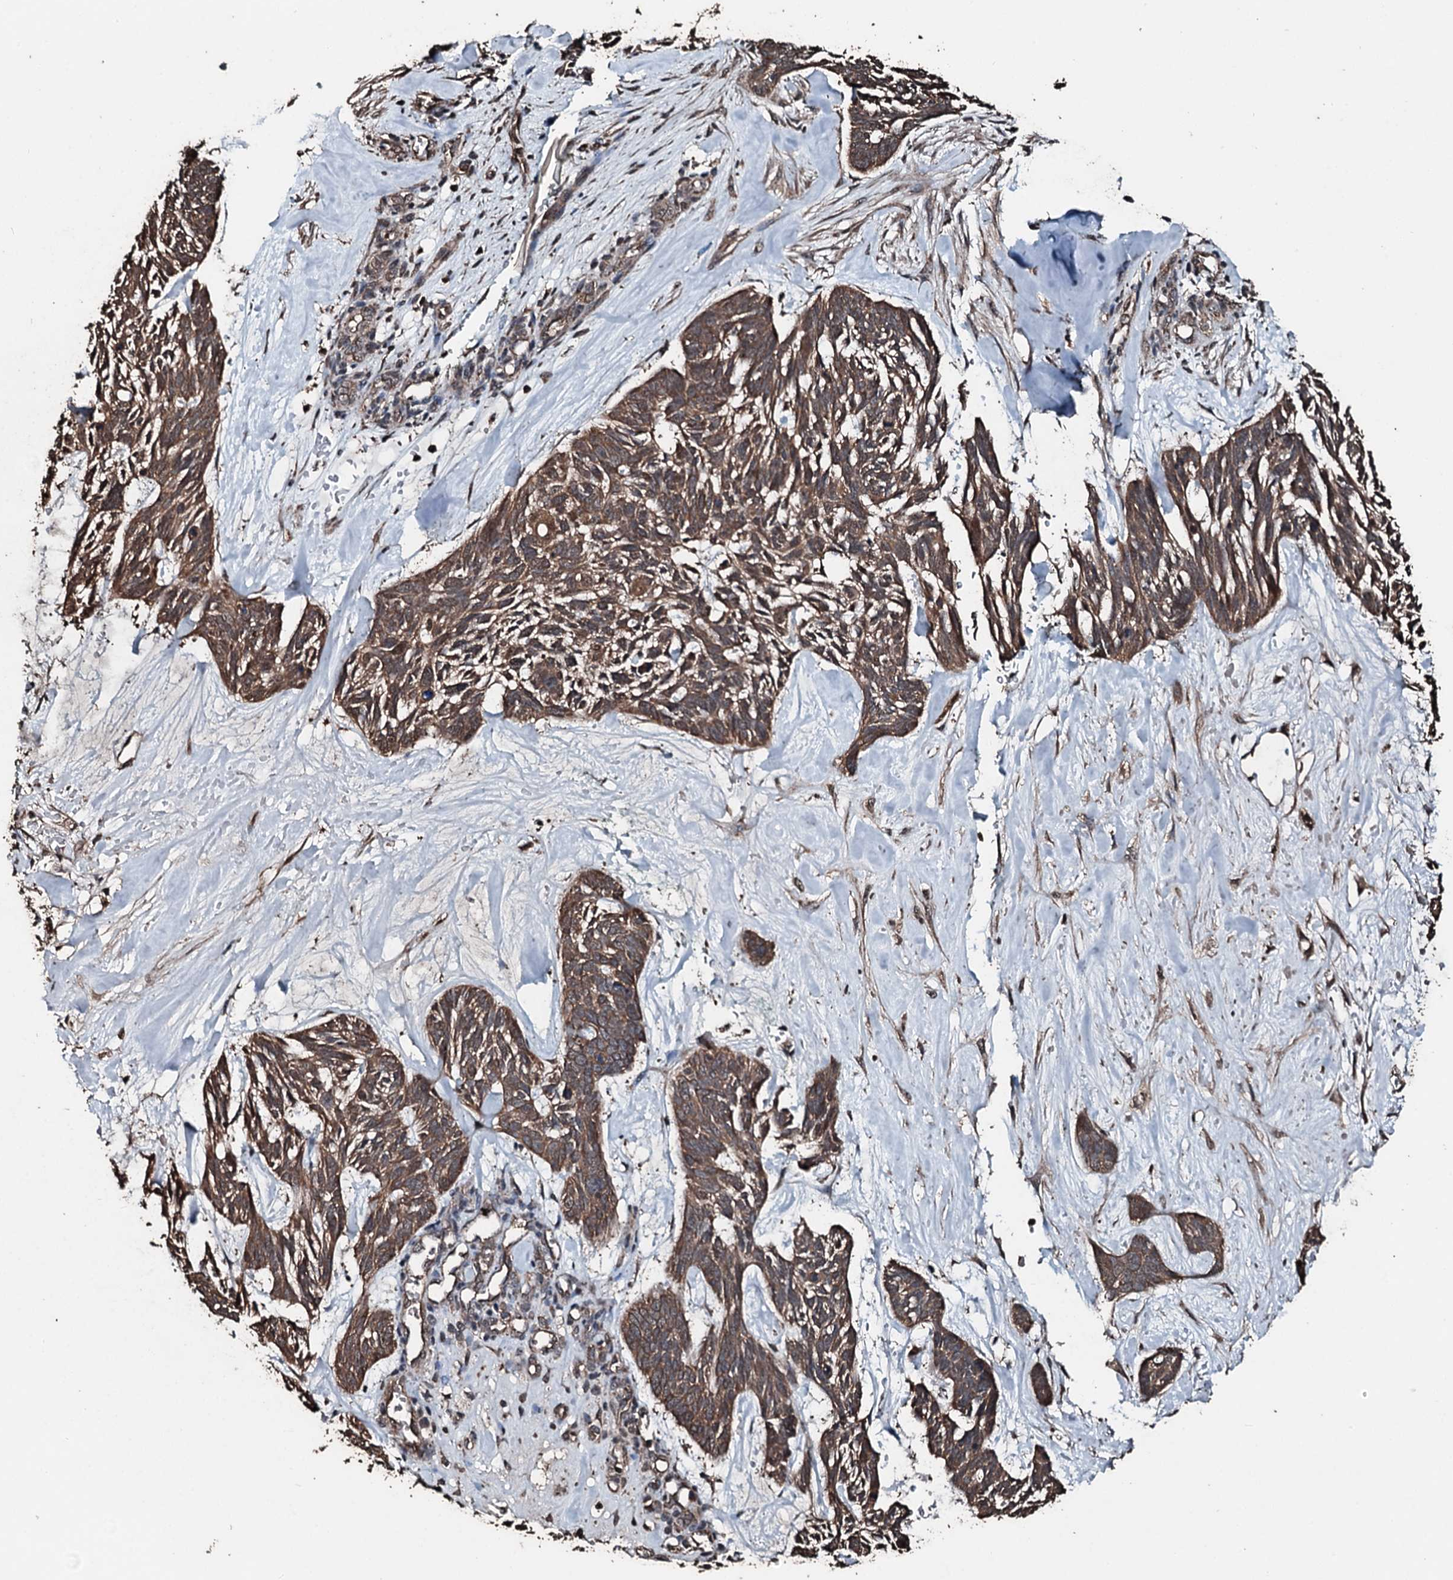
{"staining": {"intensity": "moderate", "quantity": ">75%", "location": "cytoplasmic/membranous"}, "tissue": "skin cancer", "cell_type": "Tumor cells", "image_type": "cancer", "snomed": [{"axis": "morphology", "description": "Basal cell carcinoma"}, {"axis": "topography", "description": "Skin"}], "caption": "Immunohistochemical staining of skin basal cell carcinoma demonstrates medium levels of moderate cytoplasmic/membranous expression in about >75% of tumor cells. Nuclei are stained in blue.", "gene": "FAAP24", "patient": {"sex": "male", "age": 88}}